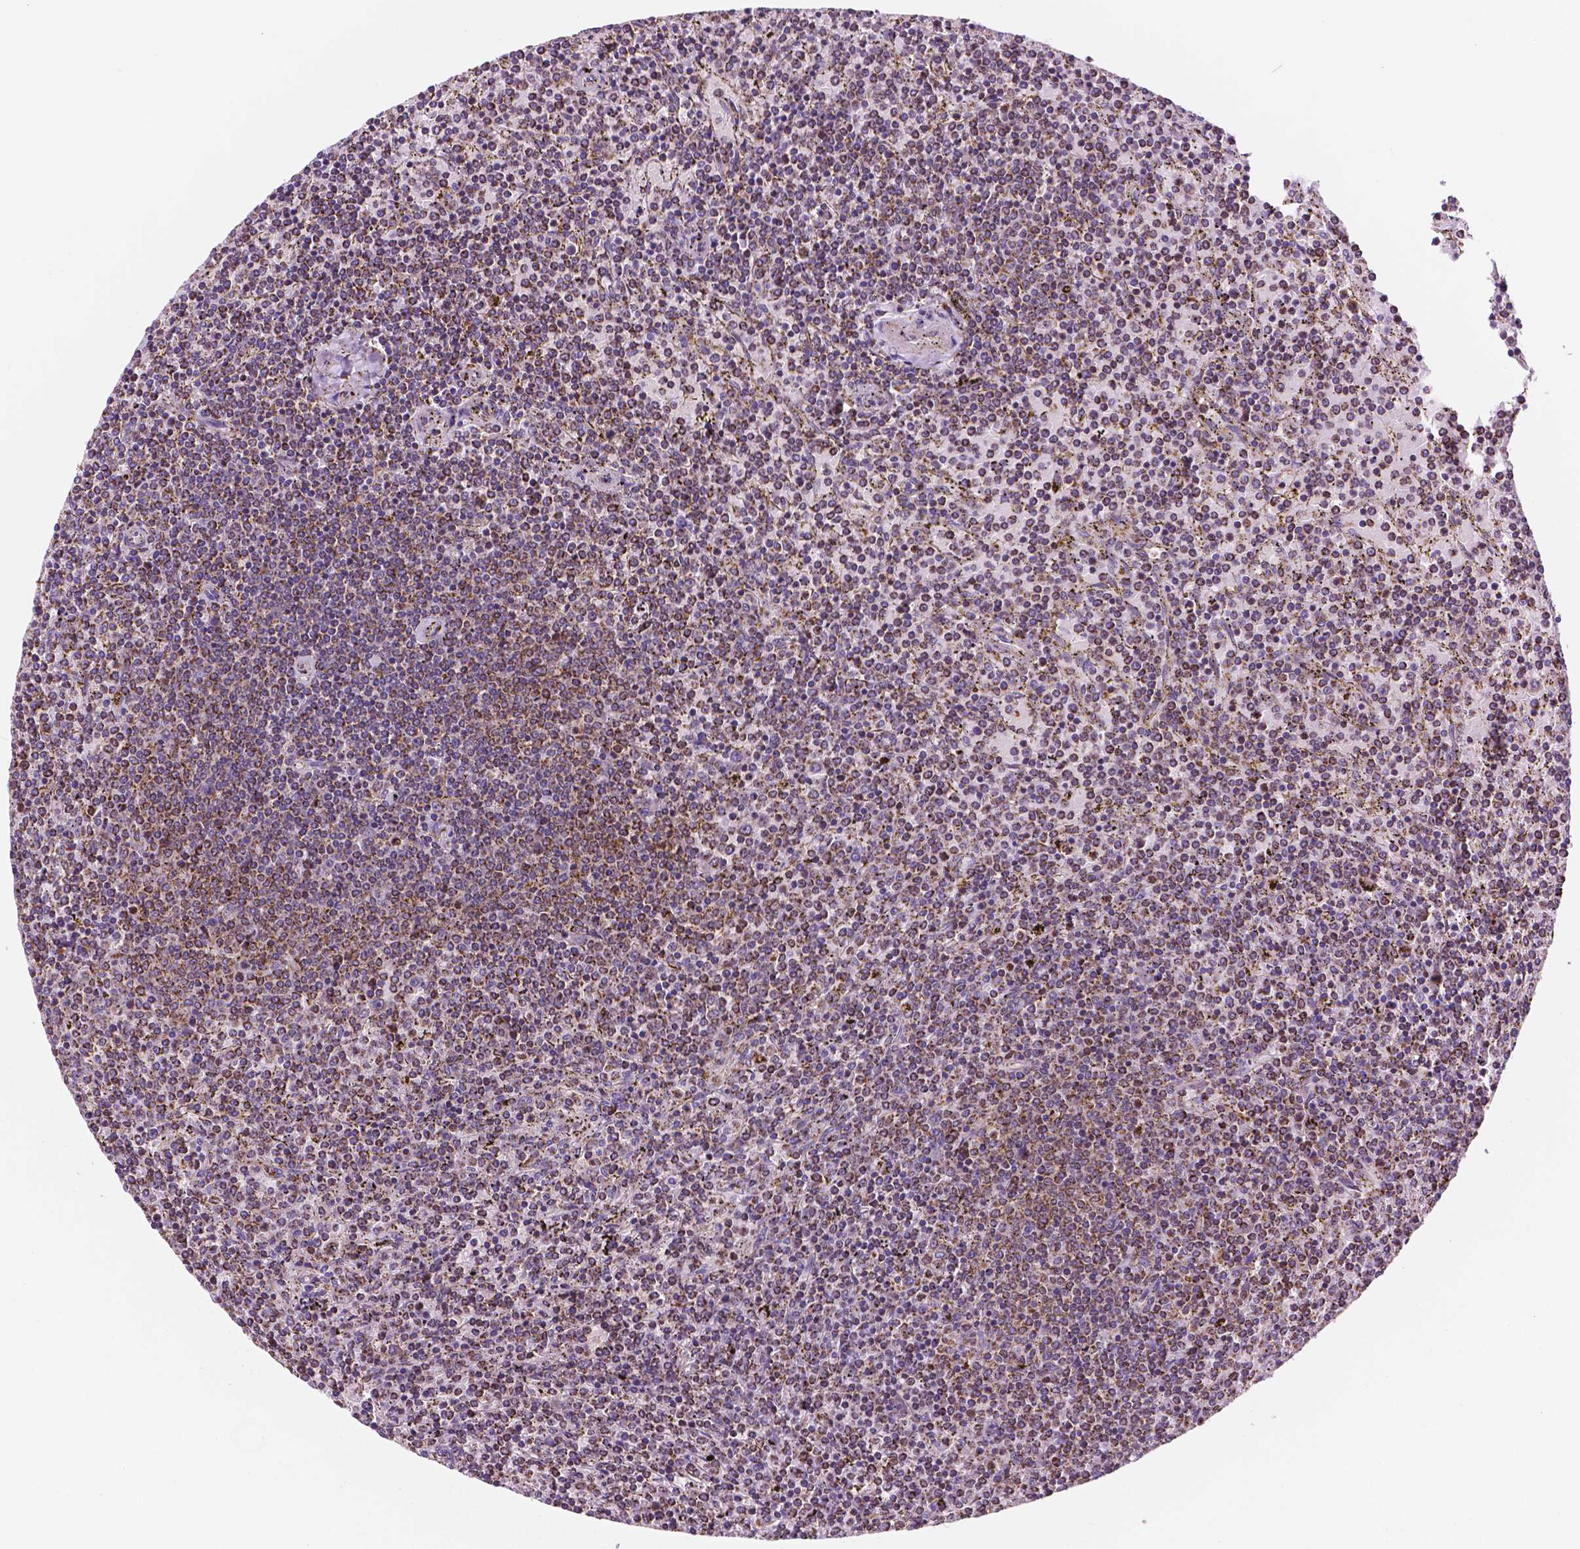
{"staining": {"intensity": "moderate", "quantity": ">75%", "location": "cytoplasmic/membranous"}, "tissue": "lymphoma", "cell_type": "Tumor cells", "image_type": "cancer", "snomed": [{"axis": "morphology", "description": "Malignant lymphoma, non-Hodgkin's type, Low grade"}, {"axis": "topography", "description": "Spleen"}], "caption": "Brown immunohistochemical staining in malignant lymphoma, non-Hodgkin's type (low-grade) reveals moderate cytoplasmic/membranous positivity in approximately >75% of tumor cells.", "gene": "GEMIN4", "patient": {"sex": "female", "age": 77}}